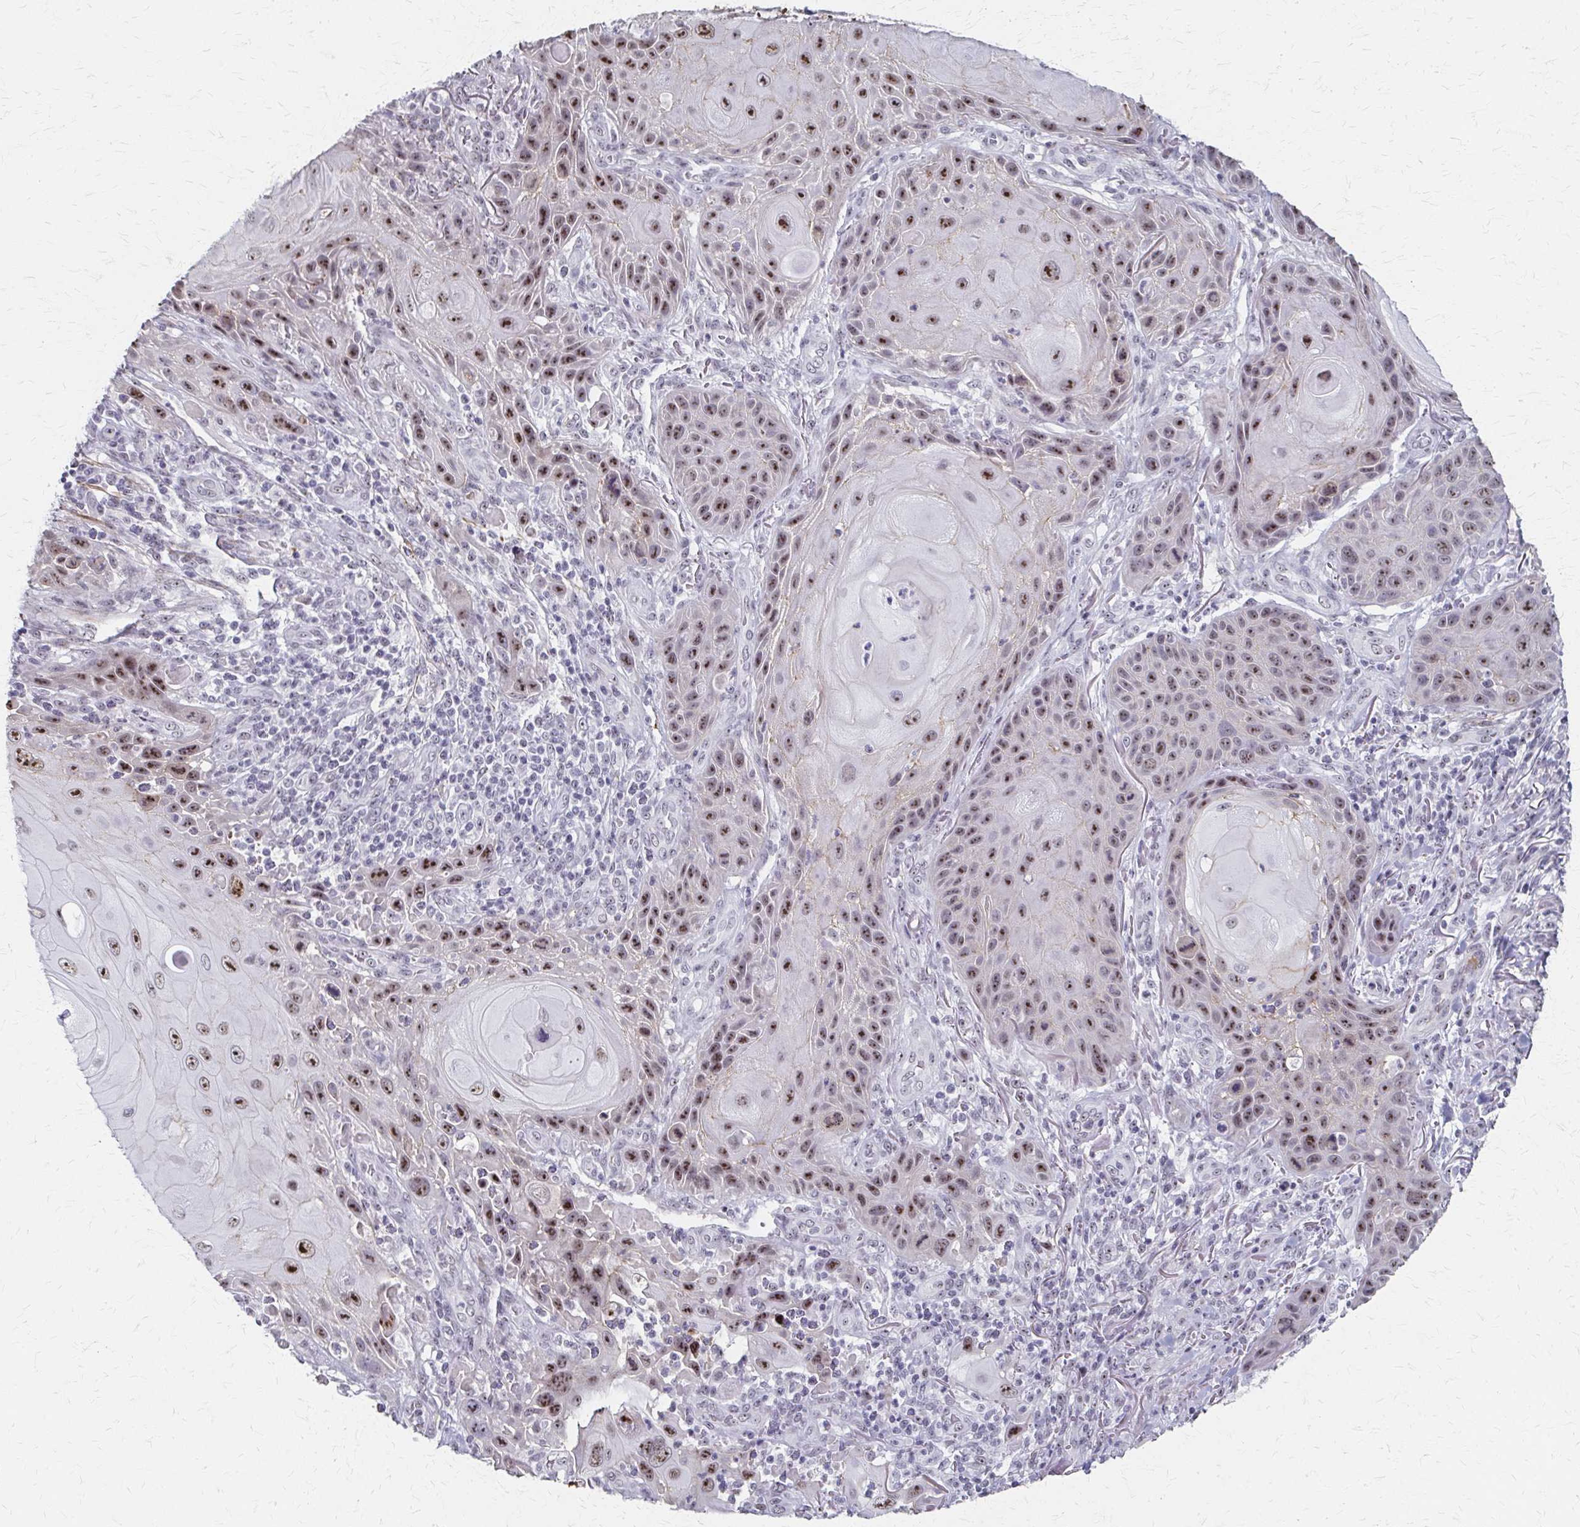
{"staining": {"intensity": "strong", "quantity": ">75%", "location": "nuclear"}, "tissue": "skin cancer", "cell_type": "Tumor cells", "image_type": "cancer", "snomed": [{"axis": "morphology", "description": "Squamous cell carcinoma, NOS"}, {"axis": "topography", "description": "Skin"}], "caption": "This is an image of immunohistochemistry staining of skin squamous cell carcinoma, which shows strong staining in the nuclear of tumor cells.", "gene": "PES1", "patient": {"sex": "female", "age": 94}}